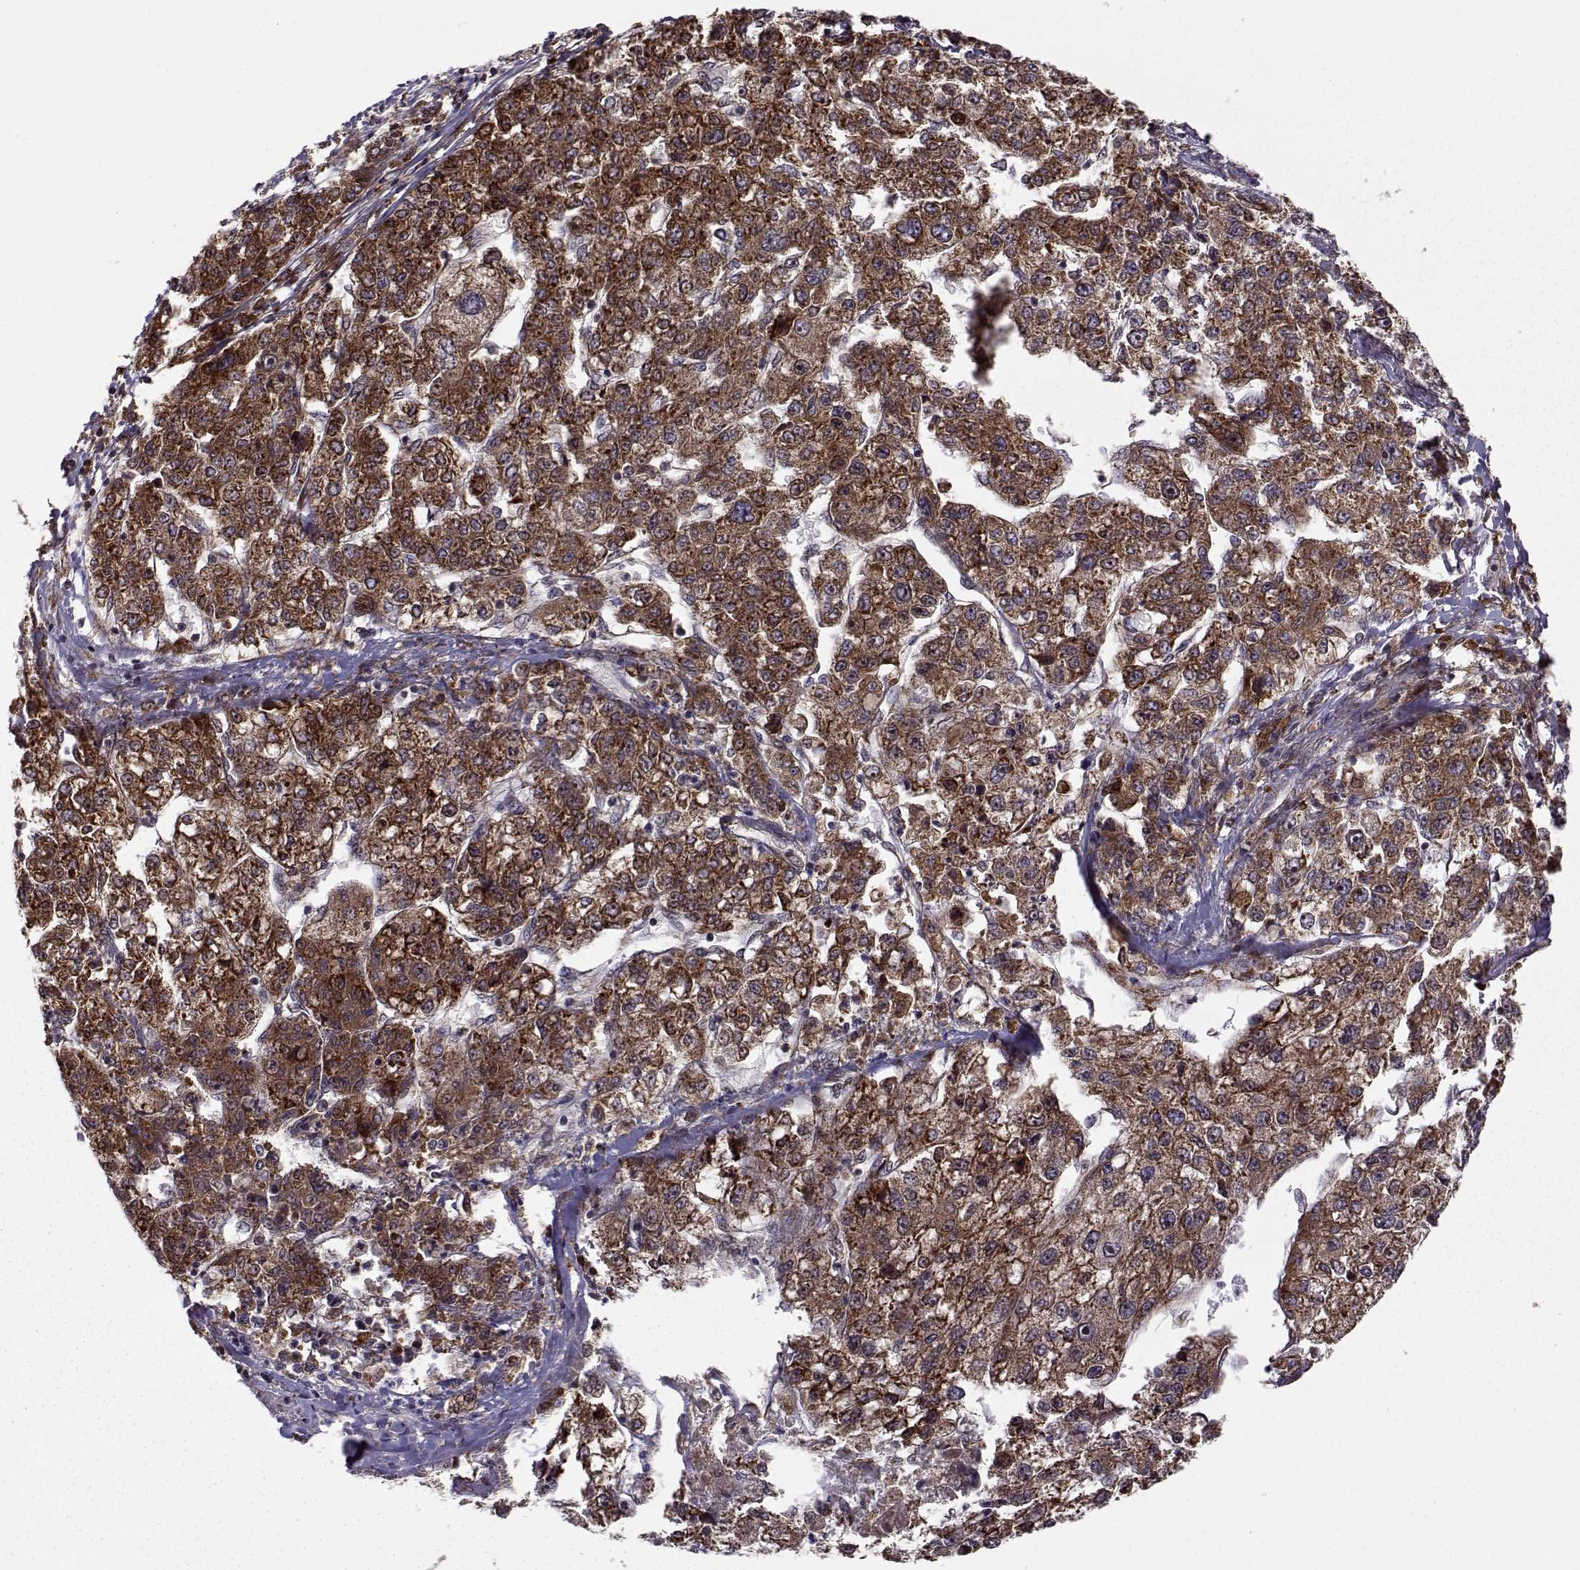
{"staining": {"intensity": "strong", "quantity": ">75%", "location": "cytoplasmic/membranous"}, "tissue": "liver cancer", "cell_type": "Tumor cells", "image_type": "cancer", "snomed": [{"axis": "morphology", "description": "Carcinoma, Hepatocellular, NOS"}, {"axis": "topography", "description": "Liver"}], "caption": "DAB immunohistochemical staining of human hepatocellular carcinoma (liver) exhibits strong cytoplasmic/membranous protein expression in about >75% of tumor cells.", "gene": "RPL31", "patient": {"sex": "male", "age": 56}}